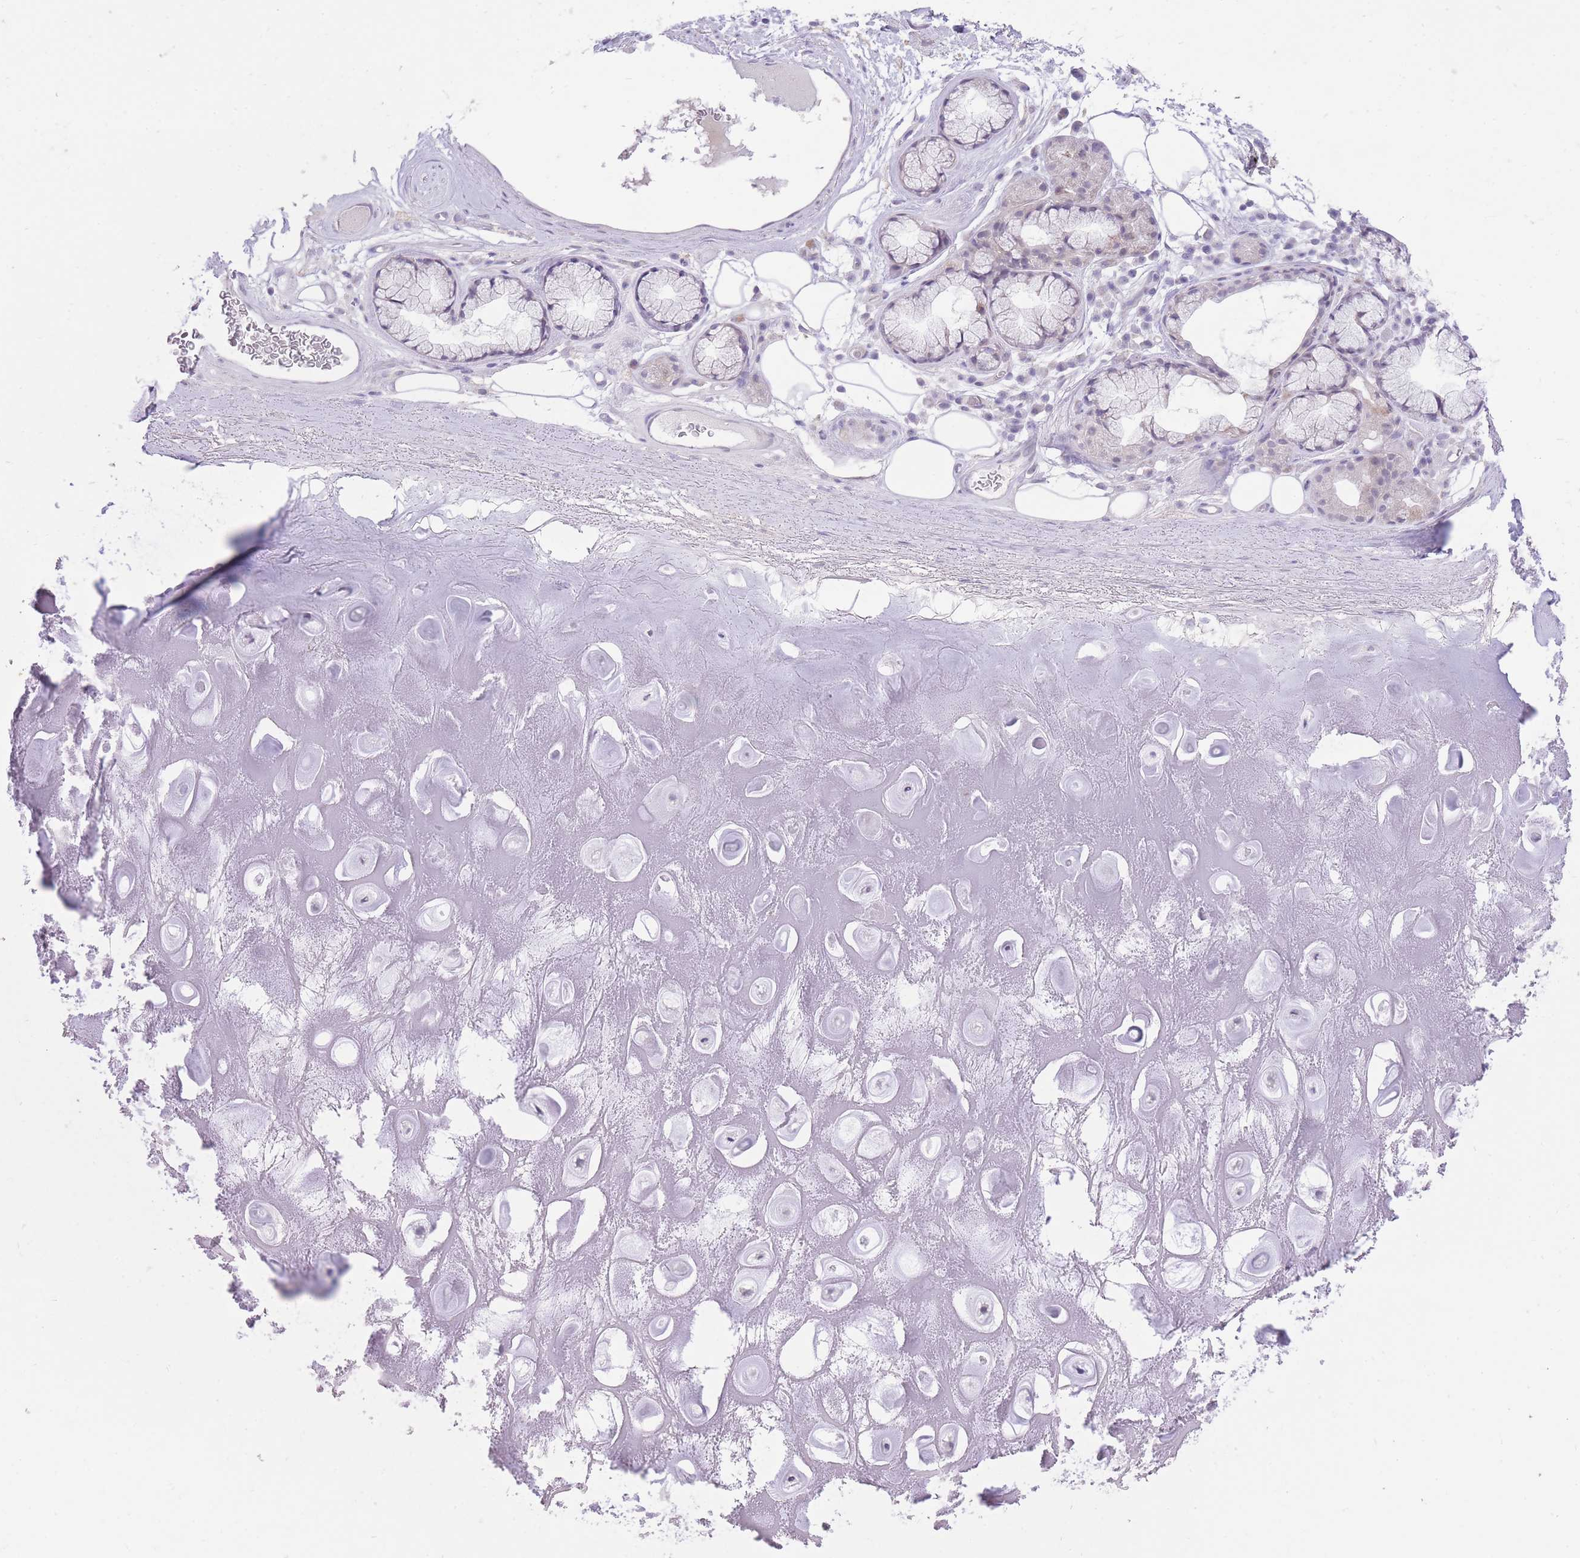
{"staining": {"intensity": "negative", "quantity": "none", "location": "none"}, "tissue": "adipose tissue", "cell_type": "Adipocytes", "image_type": "normal", "snomed": [{"axis": "morphology", "description": "Normal tissue, NOS"}, {"axis": "topography", "description": "Cartilage tissue"}], "caption": "An immunohistochemistry (IHC) image of normal adipose tissue is shown. There is no staining in adipocytes of adipose tissue. The staining is performed using DAB brown chromogen with nuclei counter-stained in using hematoxylin.", "gene": "DENND2D", "patient": {"sex": "male", "age": 81}}